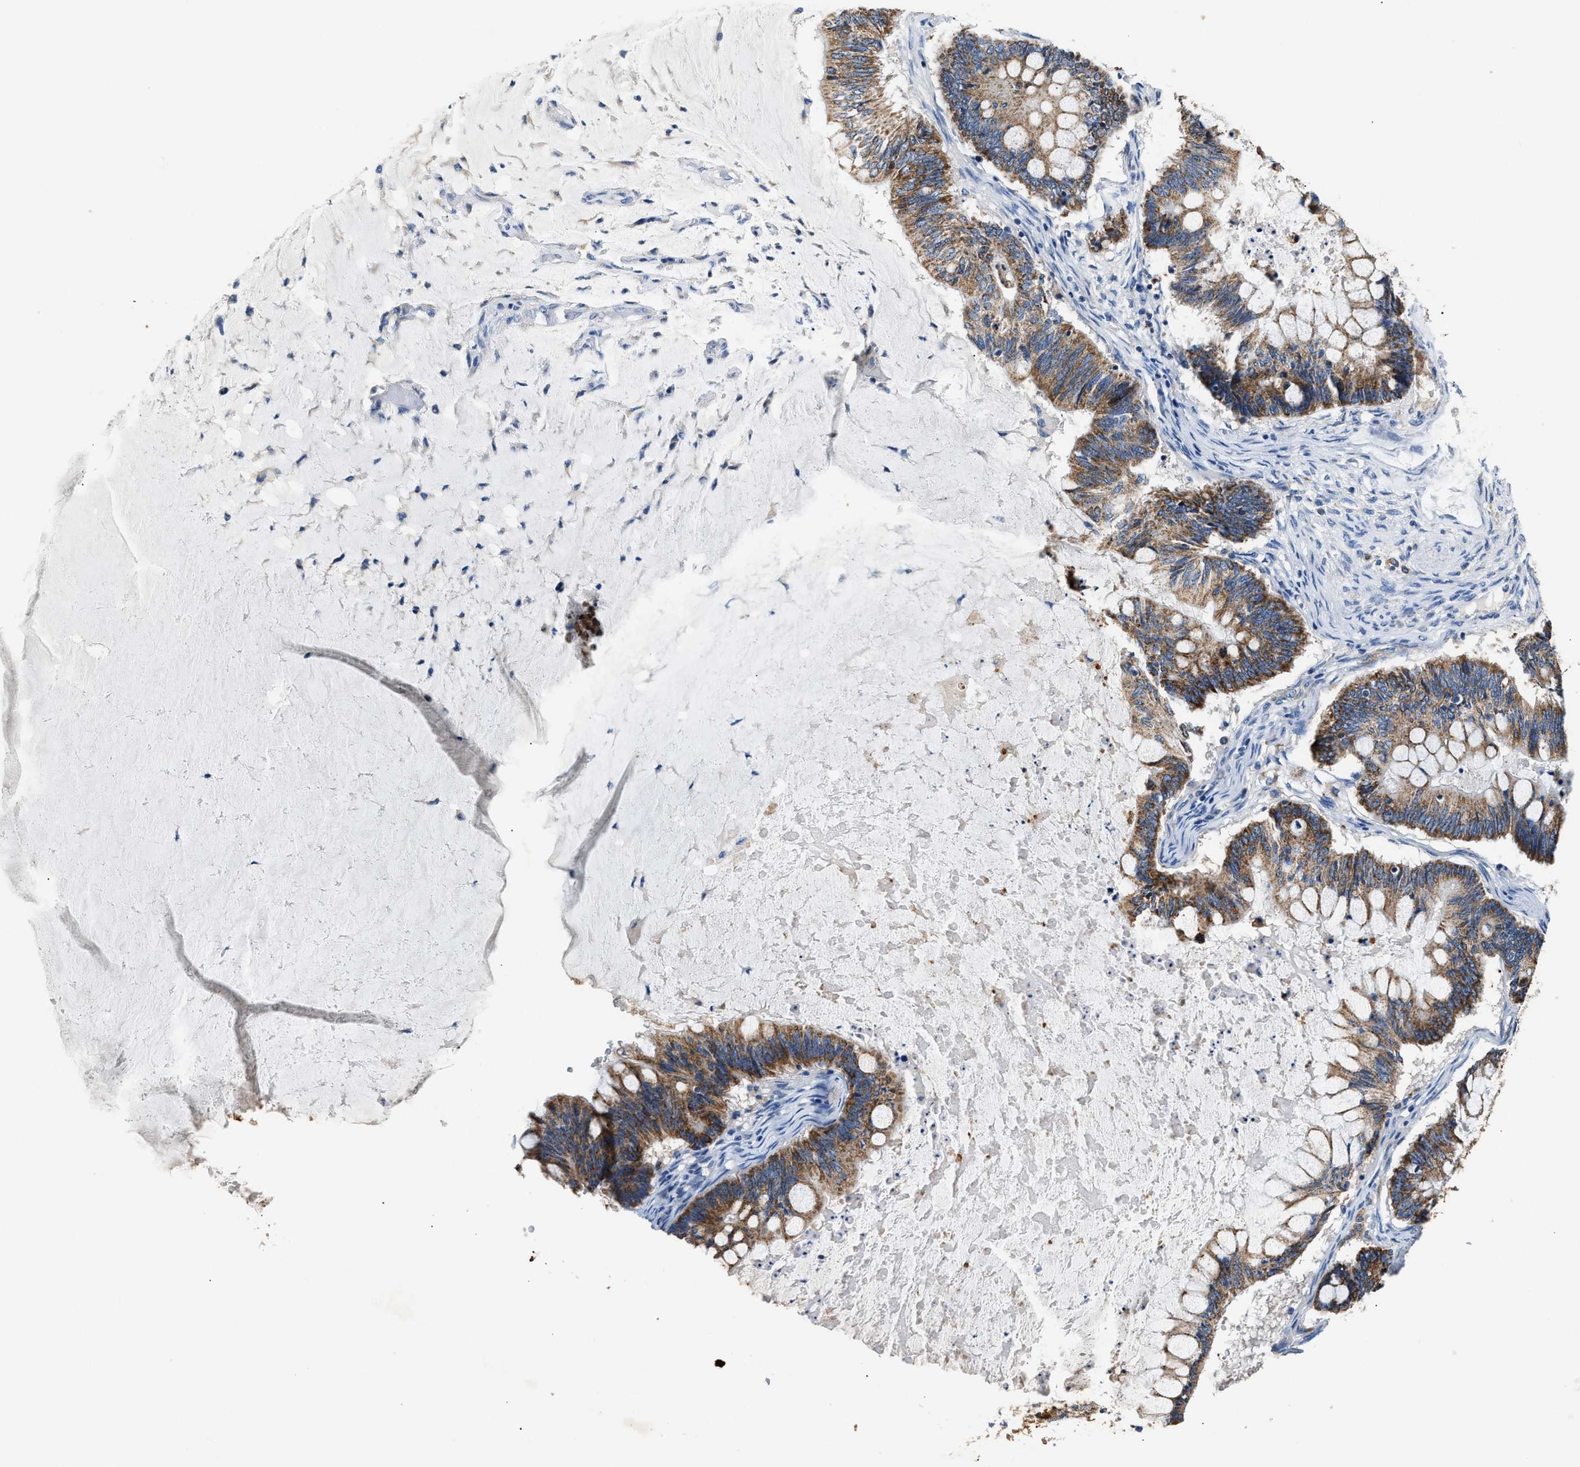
{"staining": {"intensity": "moderate", "quantity": ">75%", "location": "cytoplasmic/membranous"}, "tissue": "ovarian cancer", "cell_type": "Tumor cells", "image_type": "cancer", "snomed": [{"axis": "morphology", "description": "Cystadenocarcinoma, mucinous, NOS"}, {"axis": "topography", "description": "Ovary"}], "caption": "Human ovarian cancer stained with a protein marker displays moderate staining in tumor cells.", "gene": "TUT7", "patient": {"sex": "female", "age": 61}}